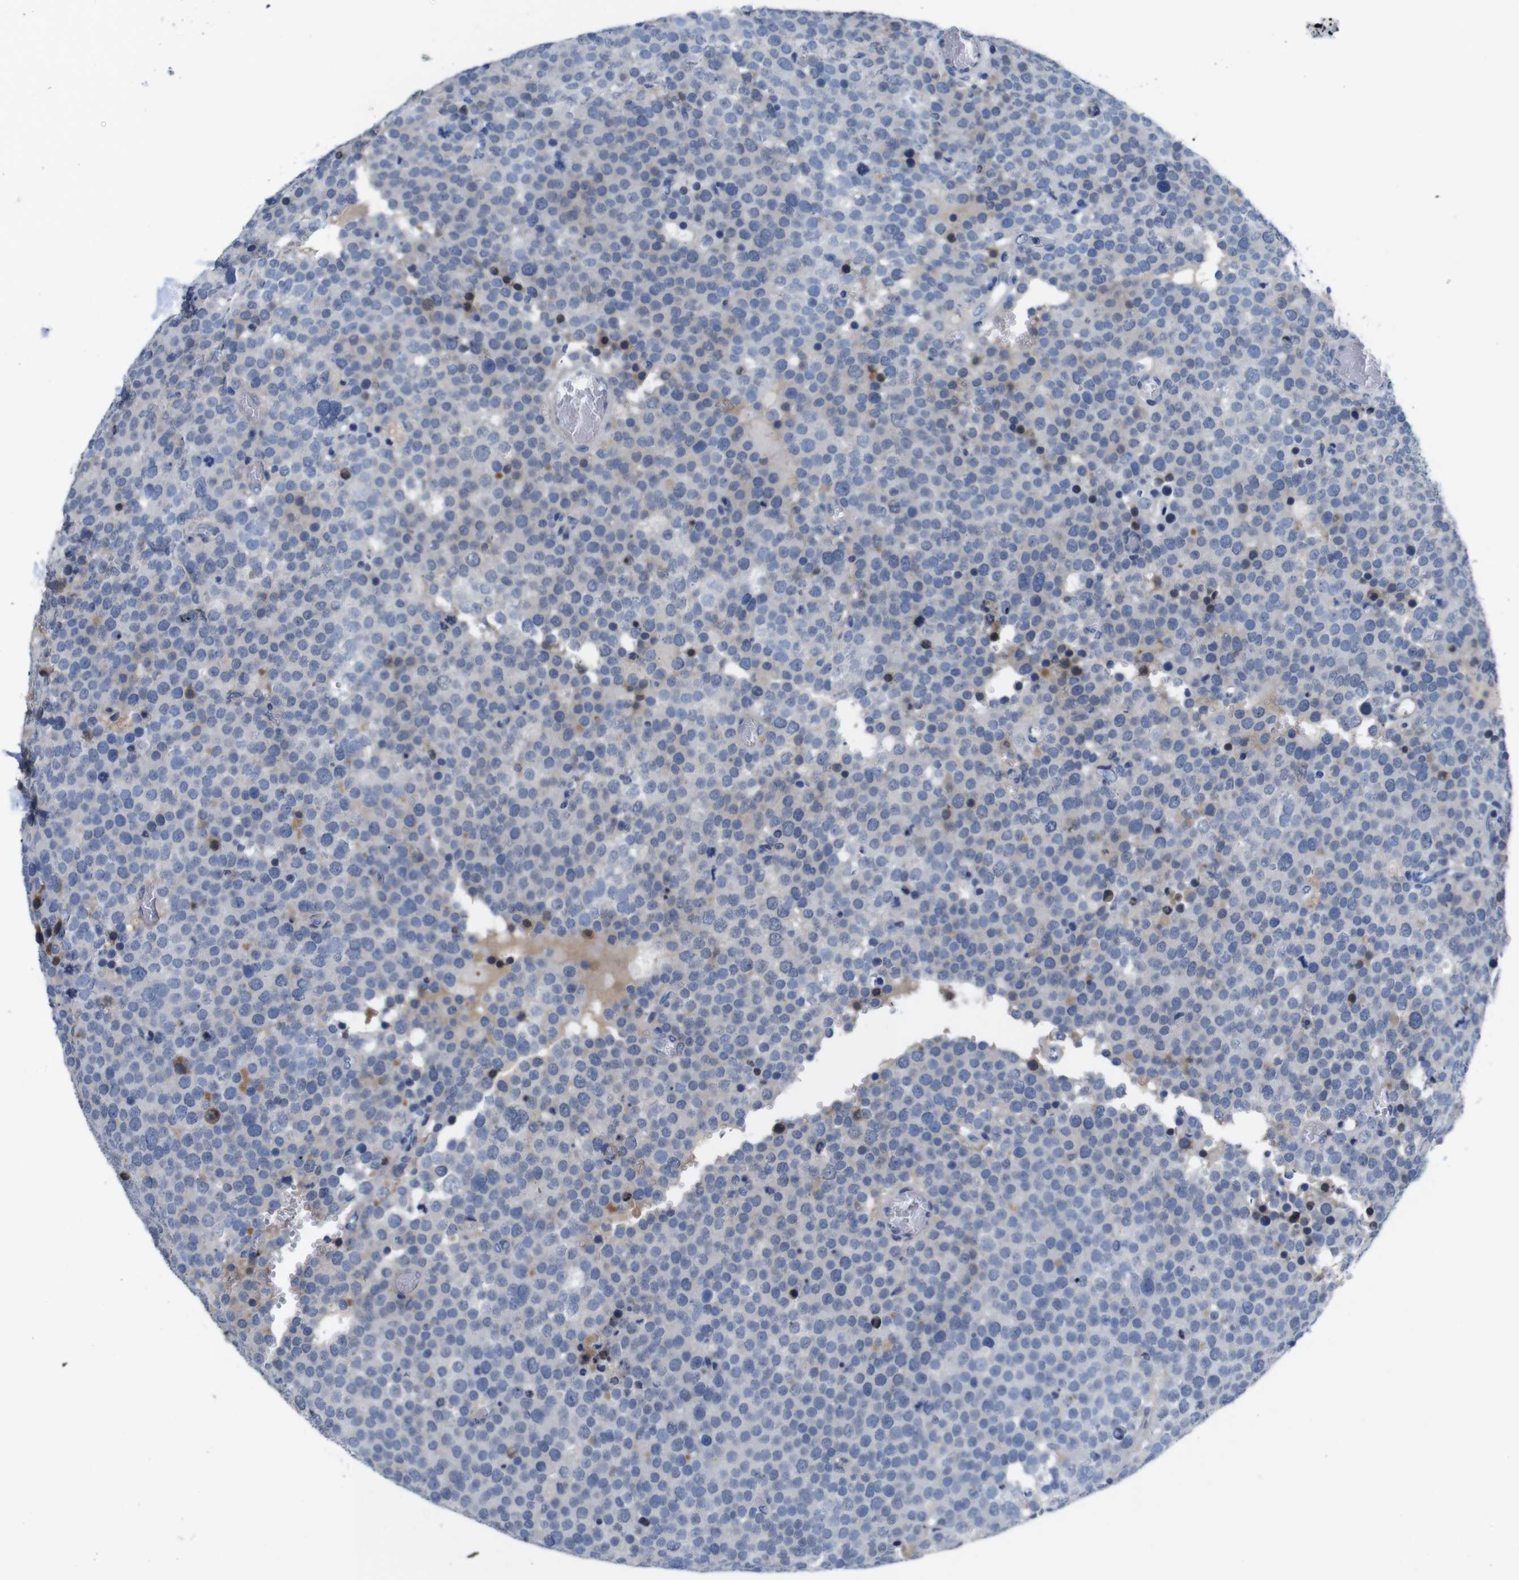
{"staining": {"intensity": "weak", "quantity": "<25%", "location": "cytoplasmic/membranous"}, "tissue": "testis cancer", "cell_type": "Tumor cells", "image_type": "cancer", "snomed": [{"axis": "morphology", "description": "Normal tissue, NOS"}, {"axis": "morphology", "description": "Seminoma, NOS"}, {"axis": "topography", "description": "Testis"}], "caption": "The image demonstrates no significant positivity in tumor cells of testis cancer (seminoma).", "gene": "C1RL", "patient": {"sex": "male", "age": 71}}